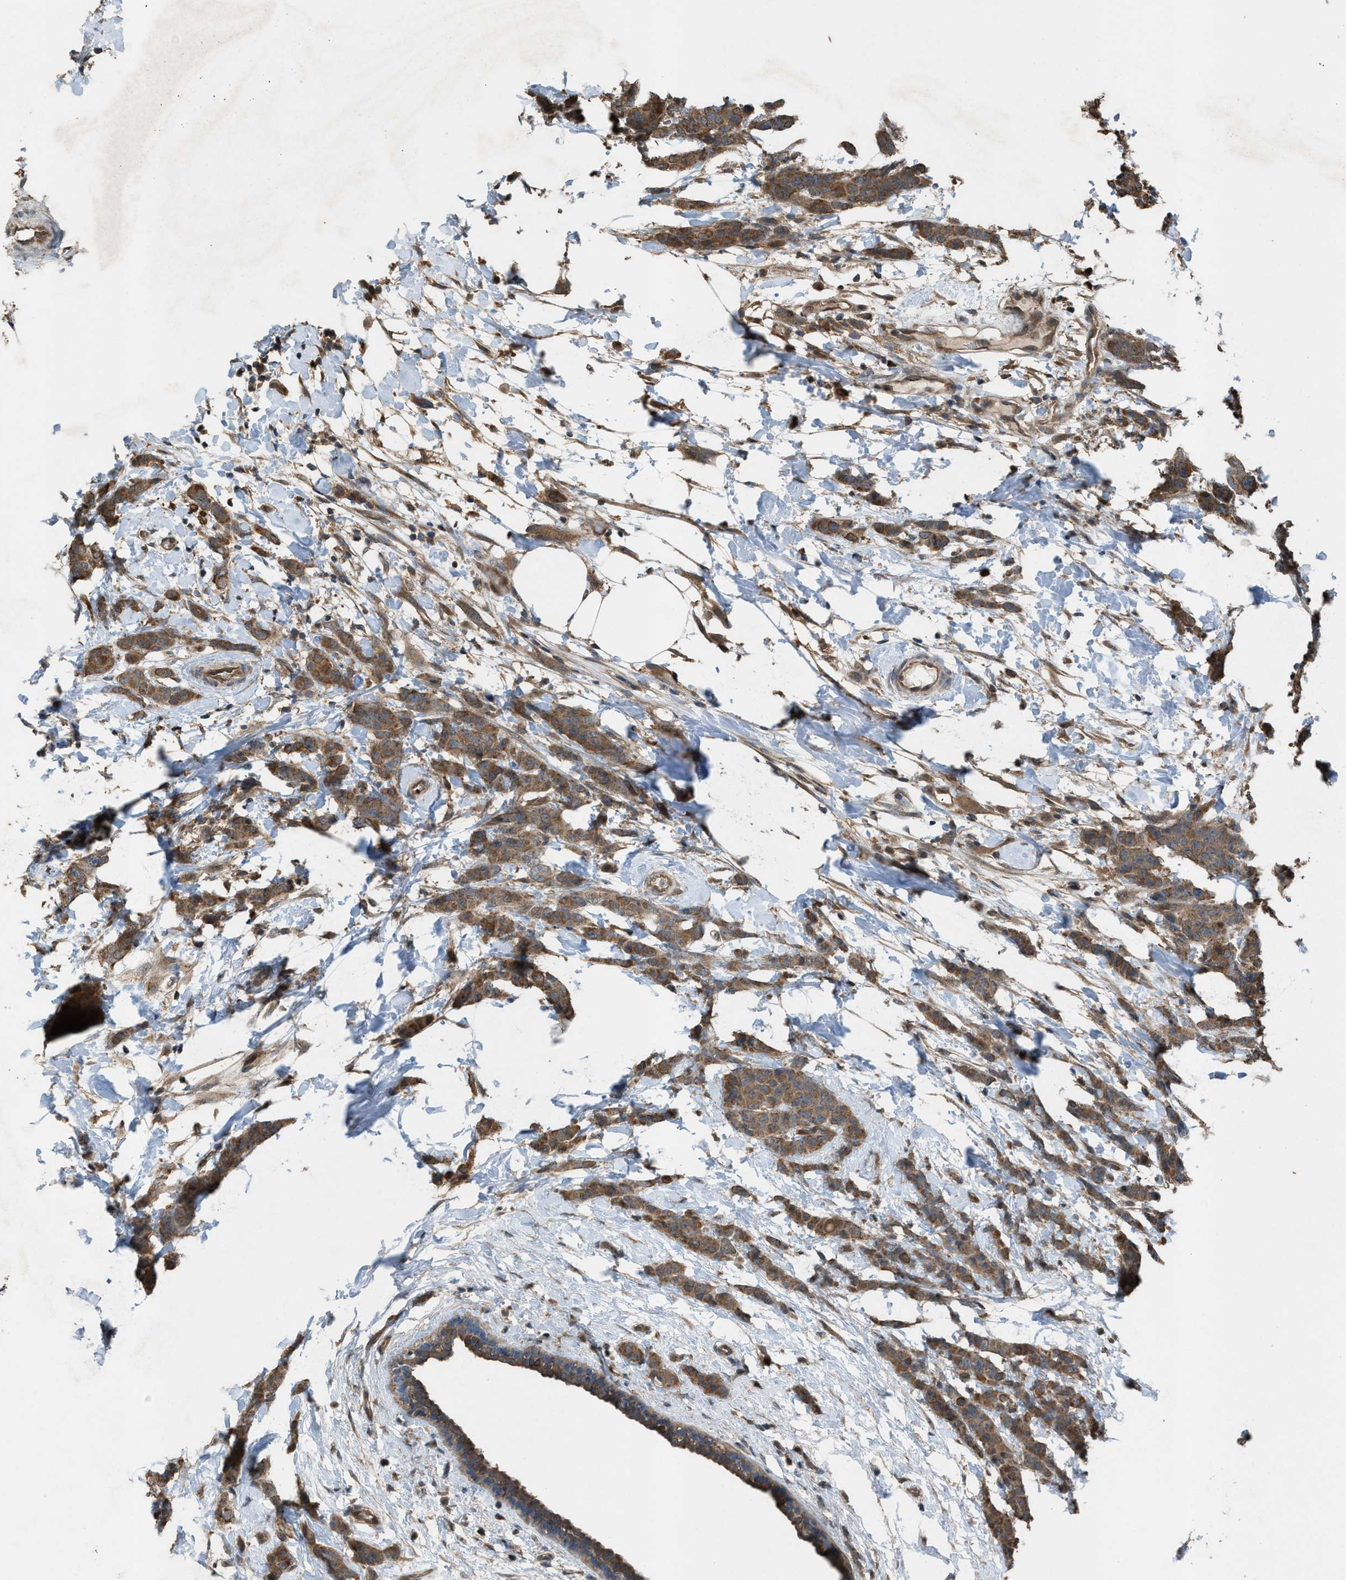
{"staining": {"intensity": "moderate", "quantity": ">75%", "location": "cytoplasmic/membranous"}, "tissue": "breast cancer", "cell_type": "Tumor cells", "image_type": "cancer", "snomed": [{"axis": "morphology", "description": "Normal tissue, NOS"}, {"axis": "morphology", "description": "Duct carcinoma"}, {"axis": "topography", "description": "Breast"}], "caption": "Moderate cytoplasmic/membranous positivity is present in approximately >75% of tumor cells in breast cancer (infiltrating ductal carcinoma).", "gene": "PLAA", "patient": {"sex": "female", "age": 40}}